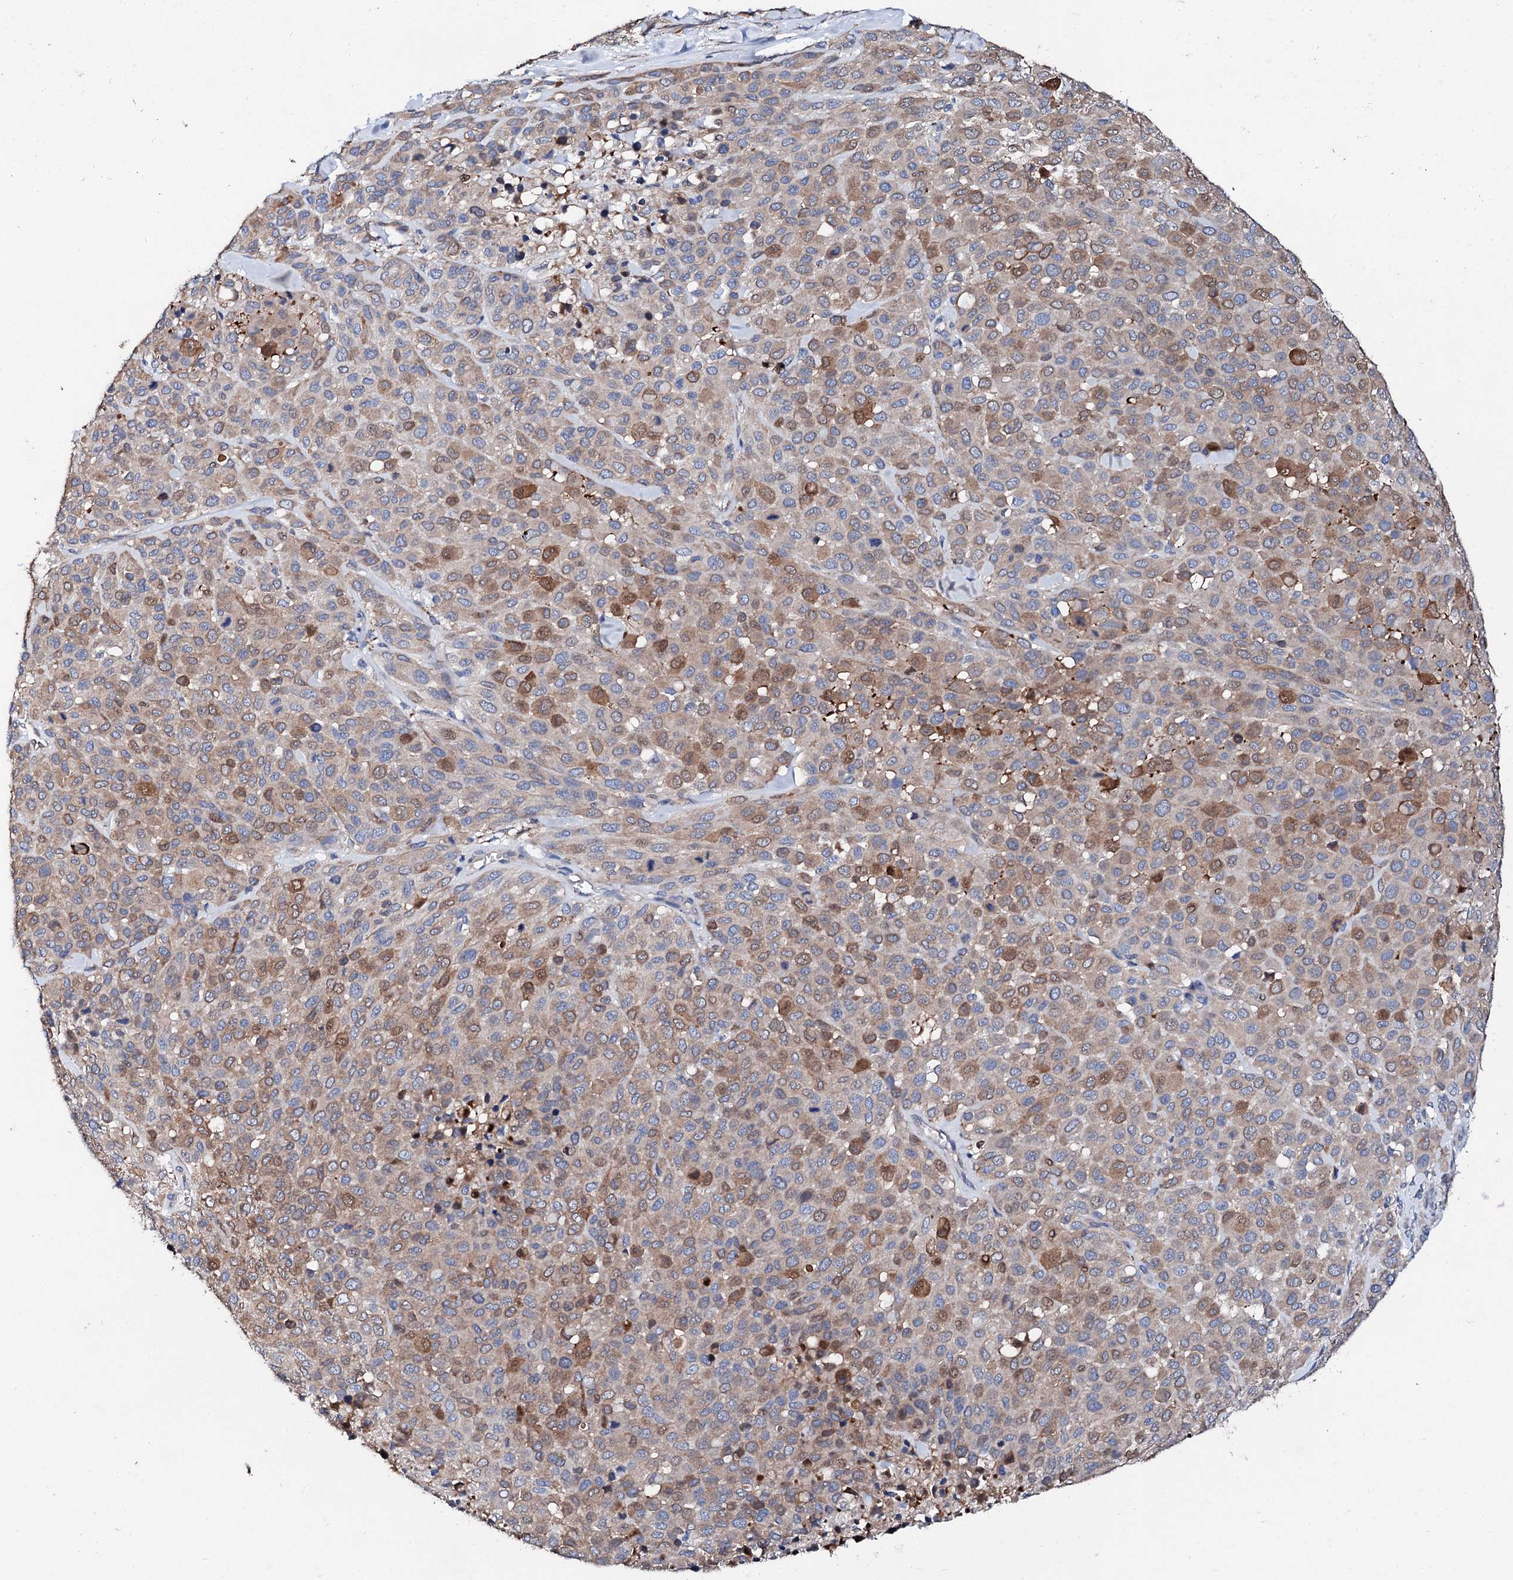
{"staining": {"intensity": "moderate", "quantity": "25%-75%", "location": "cytoplasmic/membranous,nuclear"}, "tissue": "melanoma", "cell_type": "Tumor cells", "image_type": "cancer", "snomed": [{"axis": "morphology", "description": "Malignant melanoma, Metastatic site"}, {"axis": "topography", "description": "Skin"}], "caption": "The image reveals immunohistochemical staining of malignant melanoma (metastatic site). There is moderate cytoplasmic/membranous and nuclear staining is identified in approximately 25%-75% of tumor cells.", "gene": "KLHL32", "patient": {"sex": "female", "age": 81}}